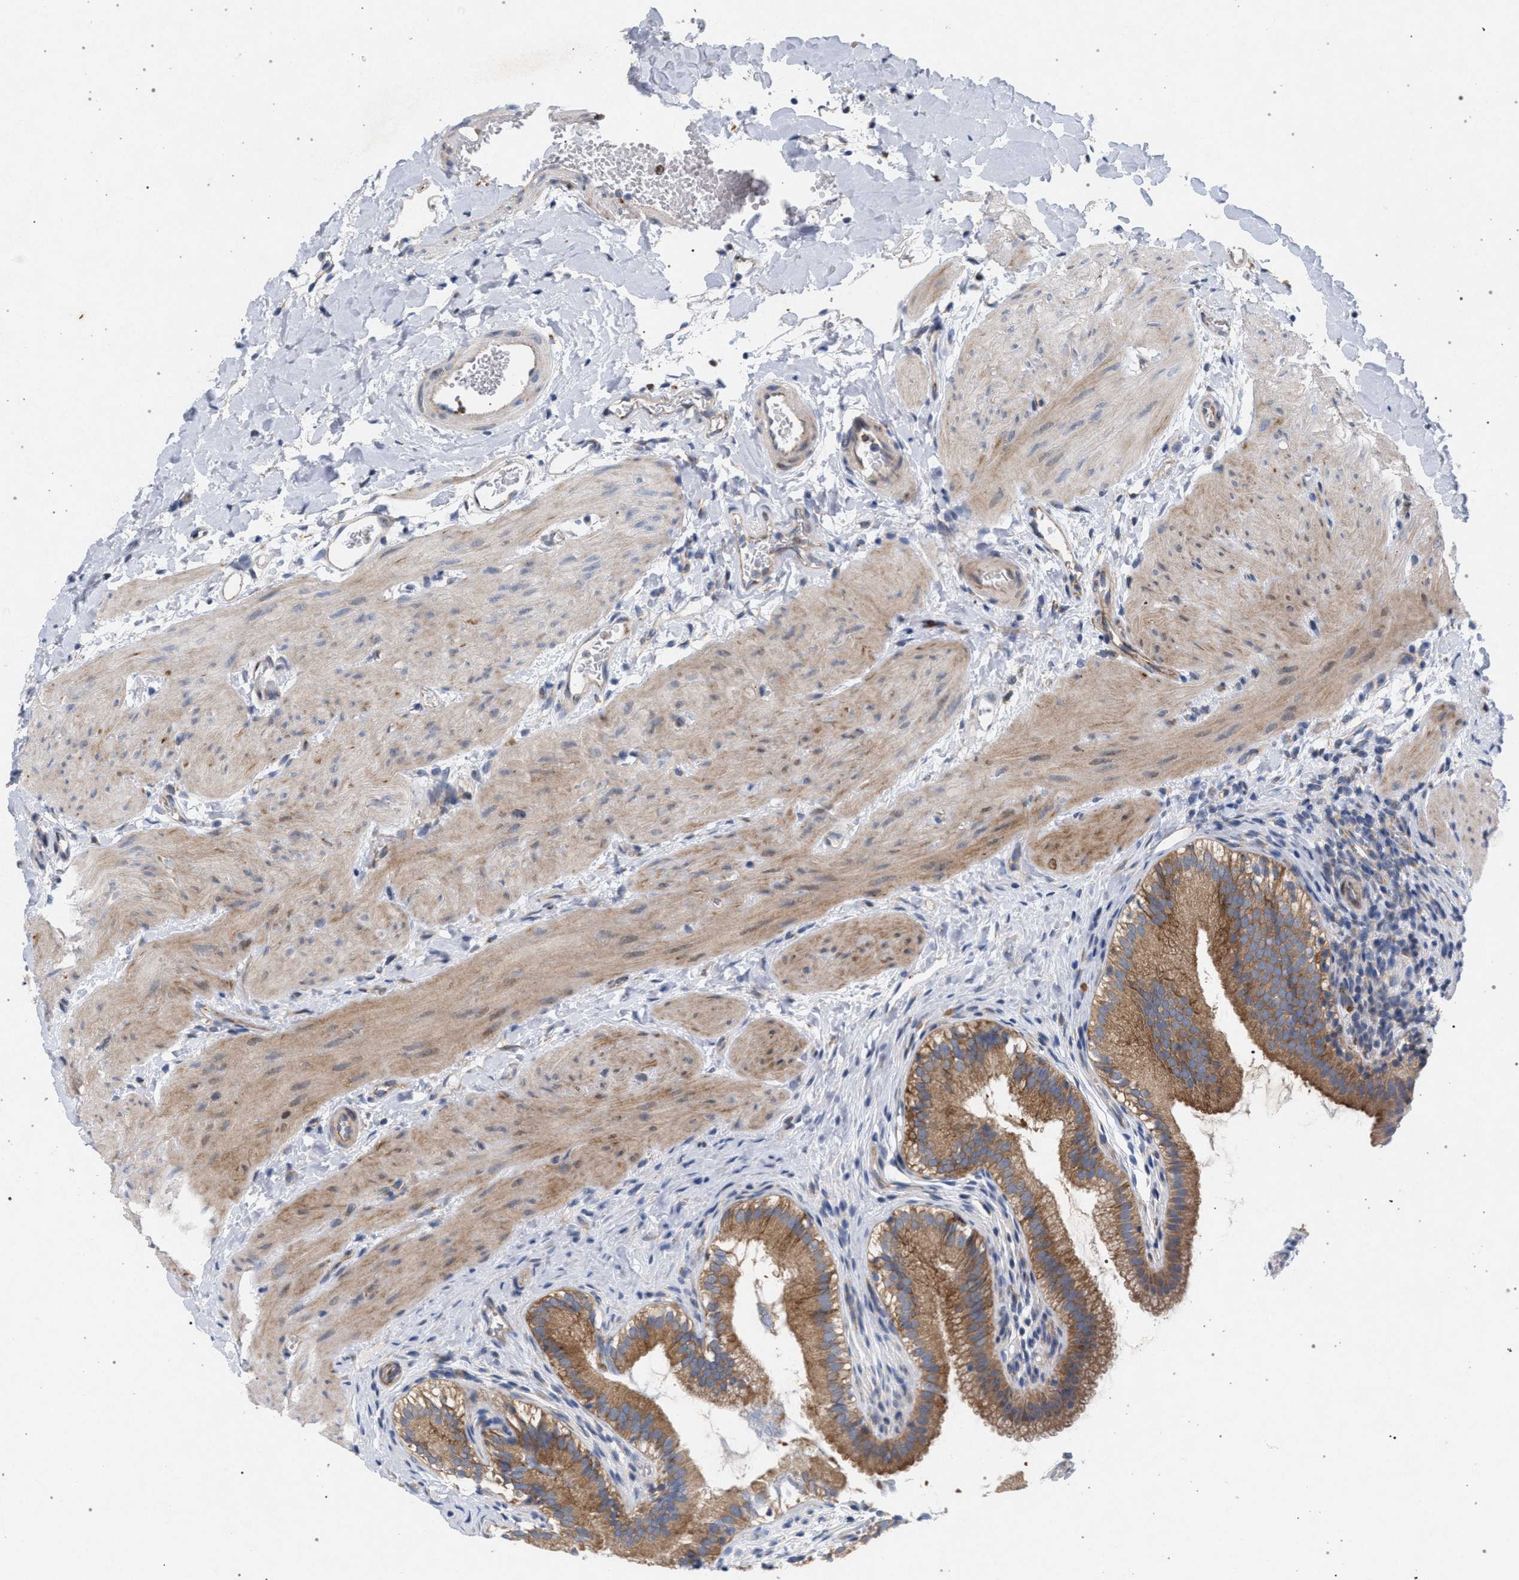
{"staining": {"intensity": "moderate", "quantity": ">75%", "location": "cytoplasmic/membranous"}, "tissue": "gallbladder", "cell_type": "Glandular cells", "image_type": "normal", "snomed": [{"axis": "morphology", "description": "Normal tissue, NOS"}, {"axis": "topography", "description": "Gallbladder"}], "caption": "The micrograph reveals a brown stain indicating the presence of a protein in the cytoplasmic/membranous of glandular cells in gallbladder.", "gene": "MAMDC2", "patient": {"sex": "female", "age": 26}}